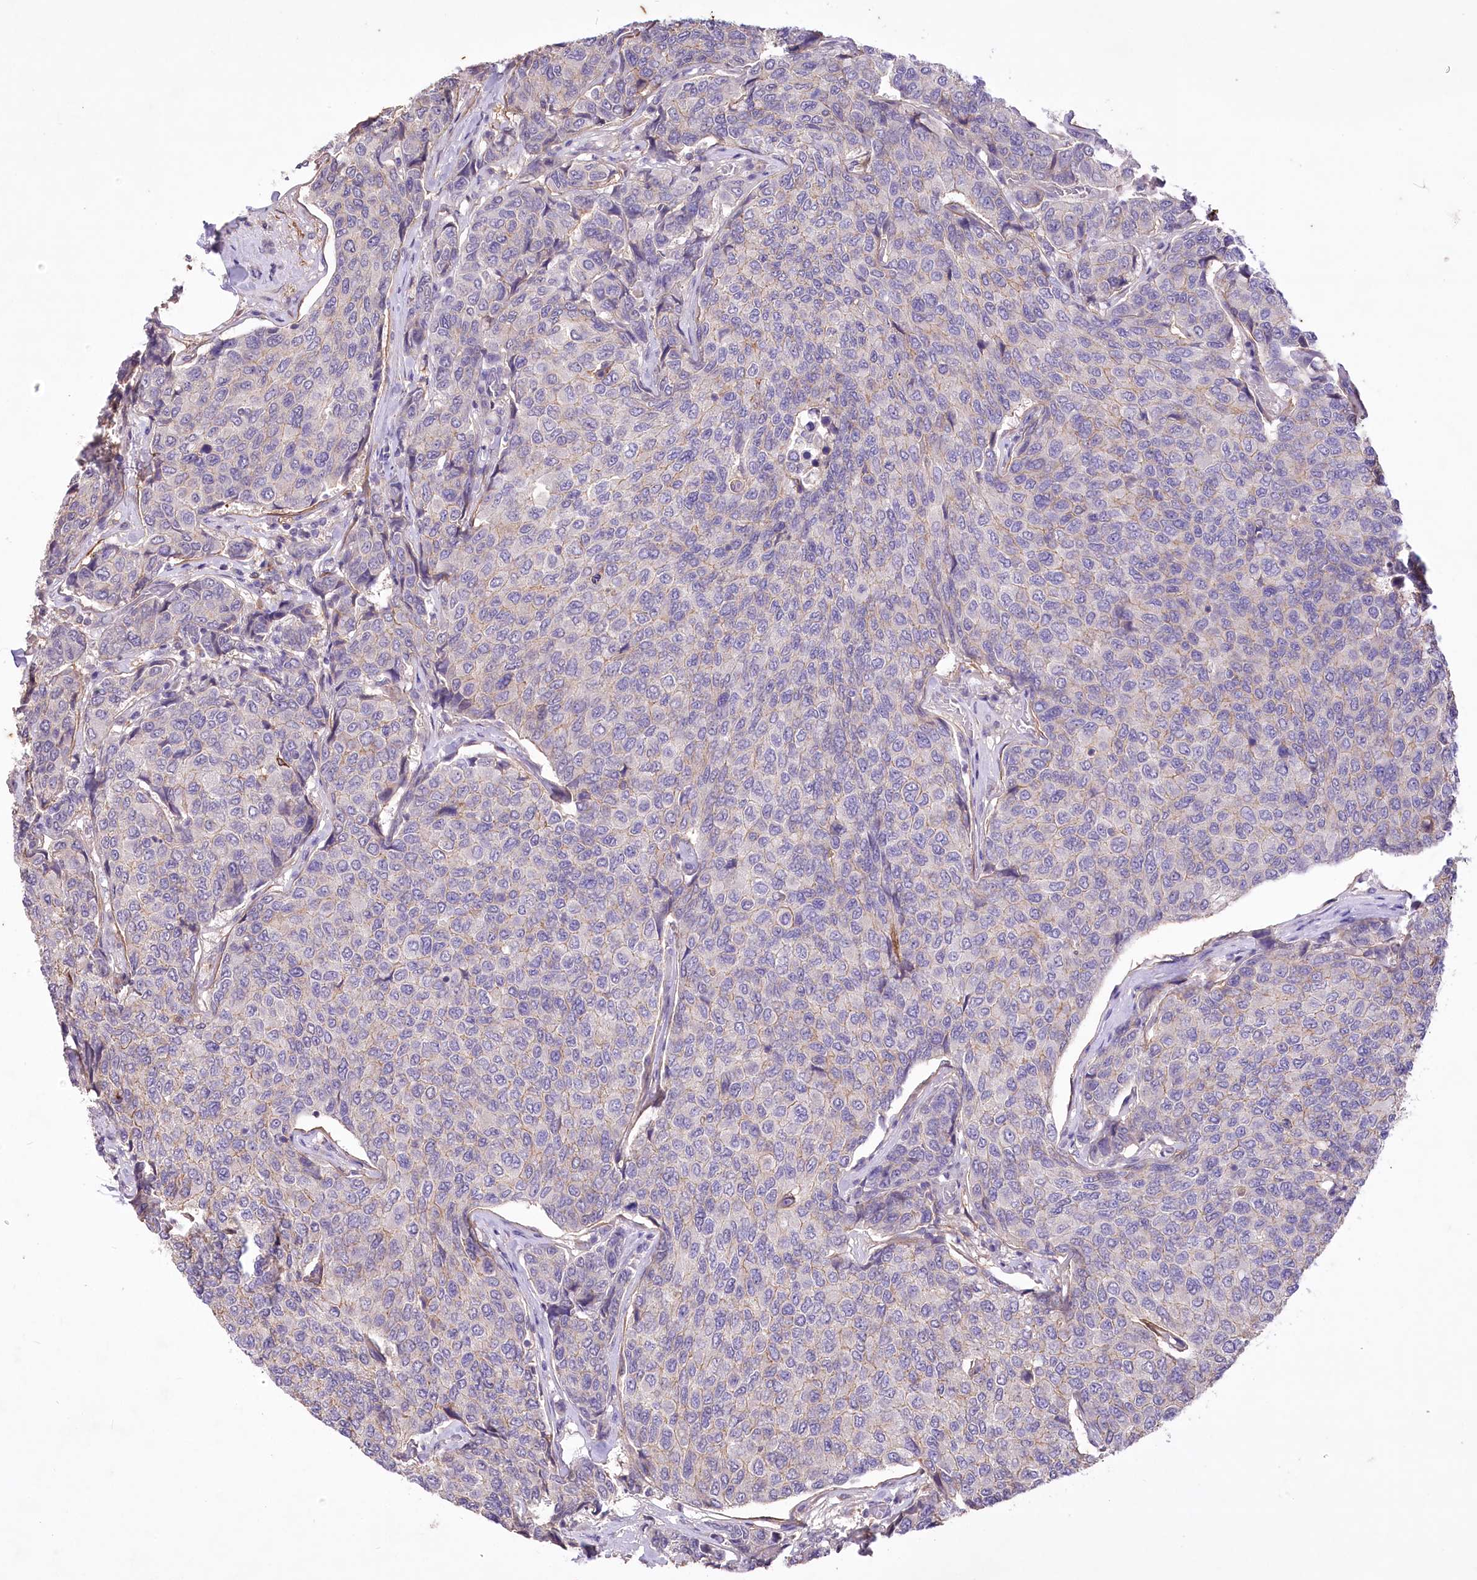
{"staining": {"intensity": "weak", "quantity": "<25%", "location": "cytoplasmic/membranous"}, "tissue": "breast cancer", "cell_type": "Tumor cells", "image_type": "cancer", "snomed": [{"axis": "morphology", "description": "Duct carcinoma"}, {"axis": "topography", "description": "Breast"}], "caption": "This image is of breast cancer (infiltrating ductal carcinoma) stained with immunohistochemistry to label a protein in brown with the nuclei are counter-stained blue. There is no expression in tumor cells.", "gene": "ENPP1", "patient": {"sex": "female", "age": 55}}